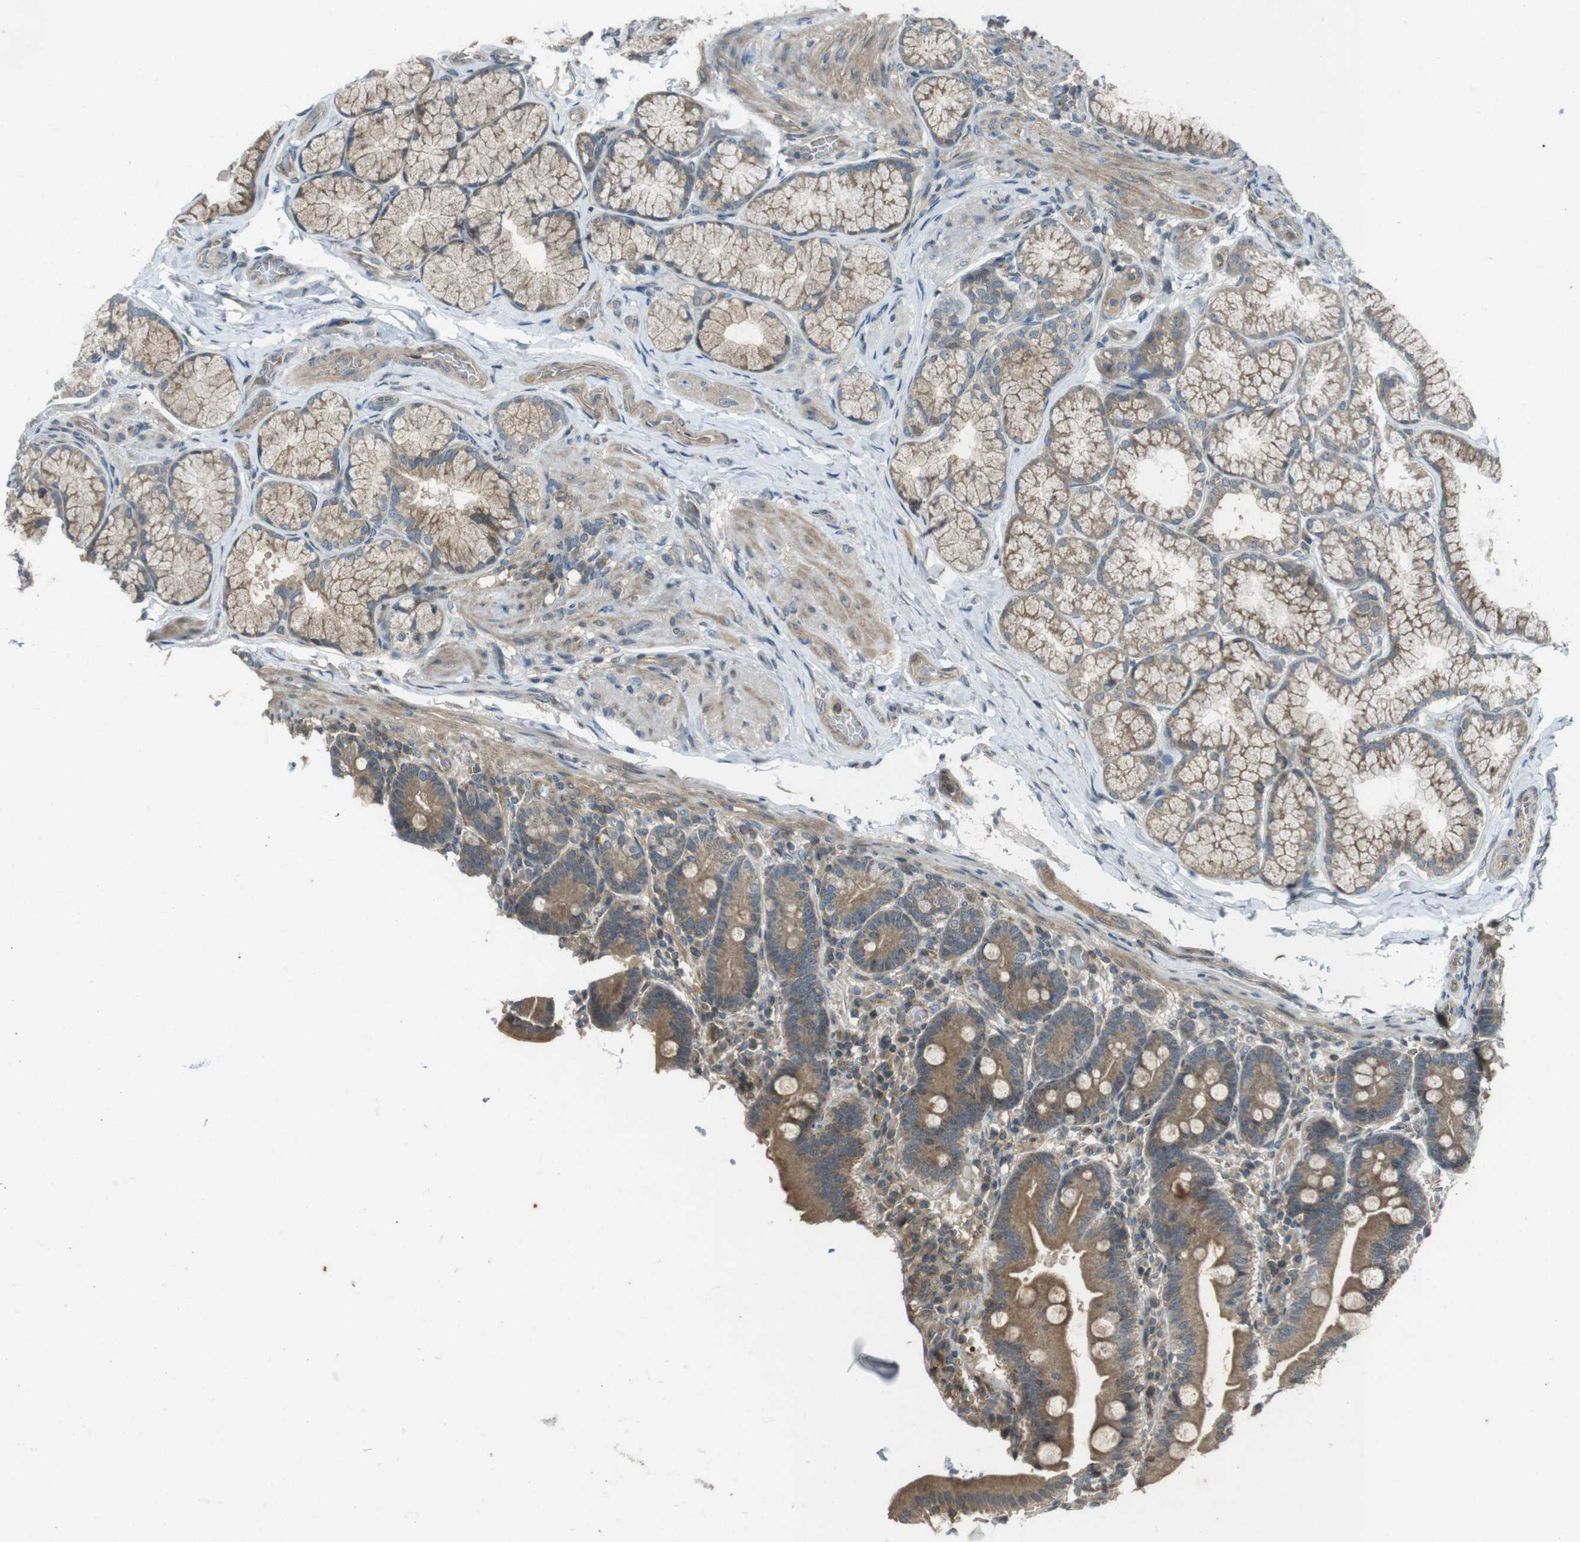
{"staining": {"intensity": "moderate", "quantity": ">75%", "location": "cytoplasmic/membranous"}, "tissue": "duodenum", "cell_type": "Glandular cells", "image_type": "normal", "snomed": [{"axis": "morphology", "description": "Normal tissue, NOS"}, {"axis": "topography", "description": "Duodenum"}], "caption": "Unremarkable duodenum was stained to show a protein in brown. There is medium levels of moderate cytoplasmic/membranous positivity in approximately >75% of glandular cells.", "gene": "ZYX", "patient": {"sex": "male", "age": 54}}